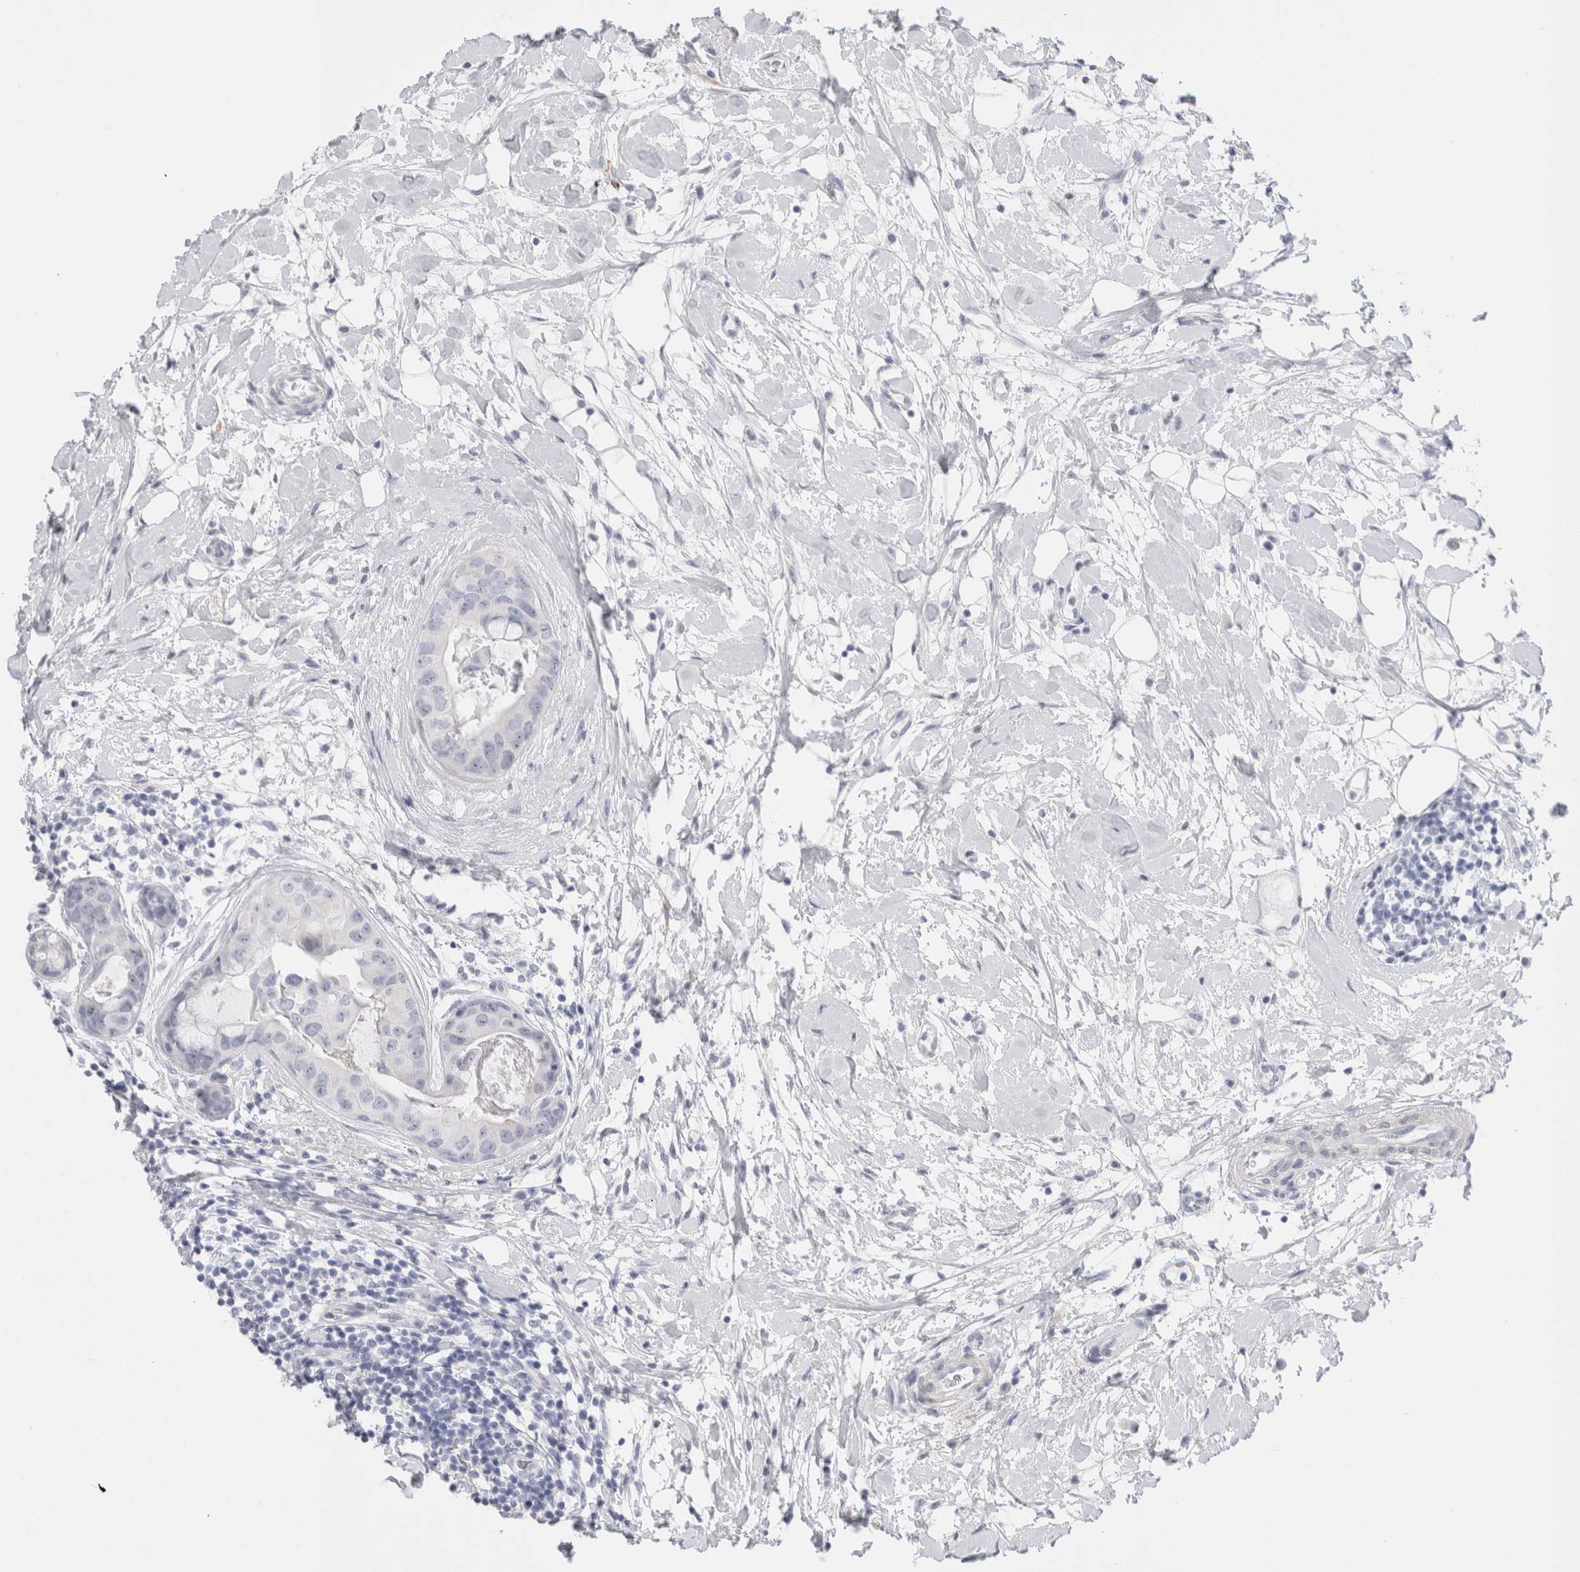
{"staining": {"intensity": "negative", "quantity": "none", "location": "none"}, "tissue": "breast cancer", "cell_type": "Tumor cells", "image_type": "cancer", "snomed": [{"axis": "morphology", "description": "Duct carcinoma"}, {"axis": "topography", "description": "Breast"}], "caption": "DAB (3,3'-diaminobenzidine) immunohistochemical staining of human breast intraductal carcinoma exhibits no significant expression in tumor cells.", "gene": "MUC15", "patient": {"sex": "female", "age": 40}}